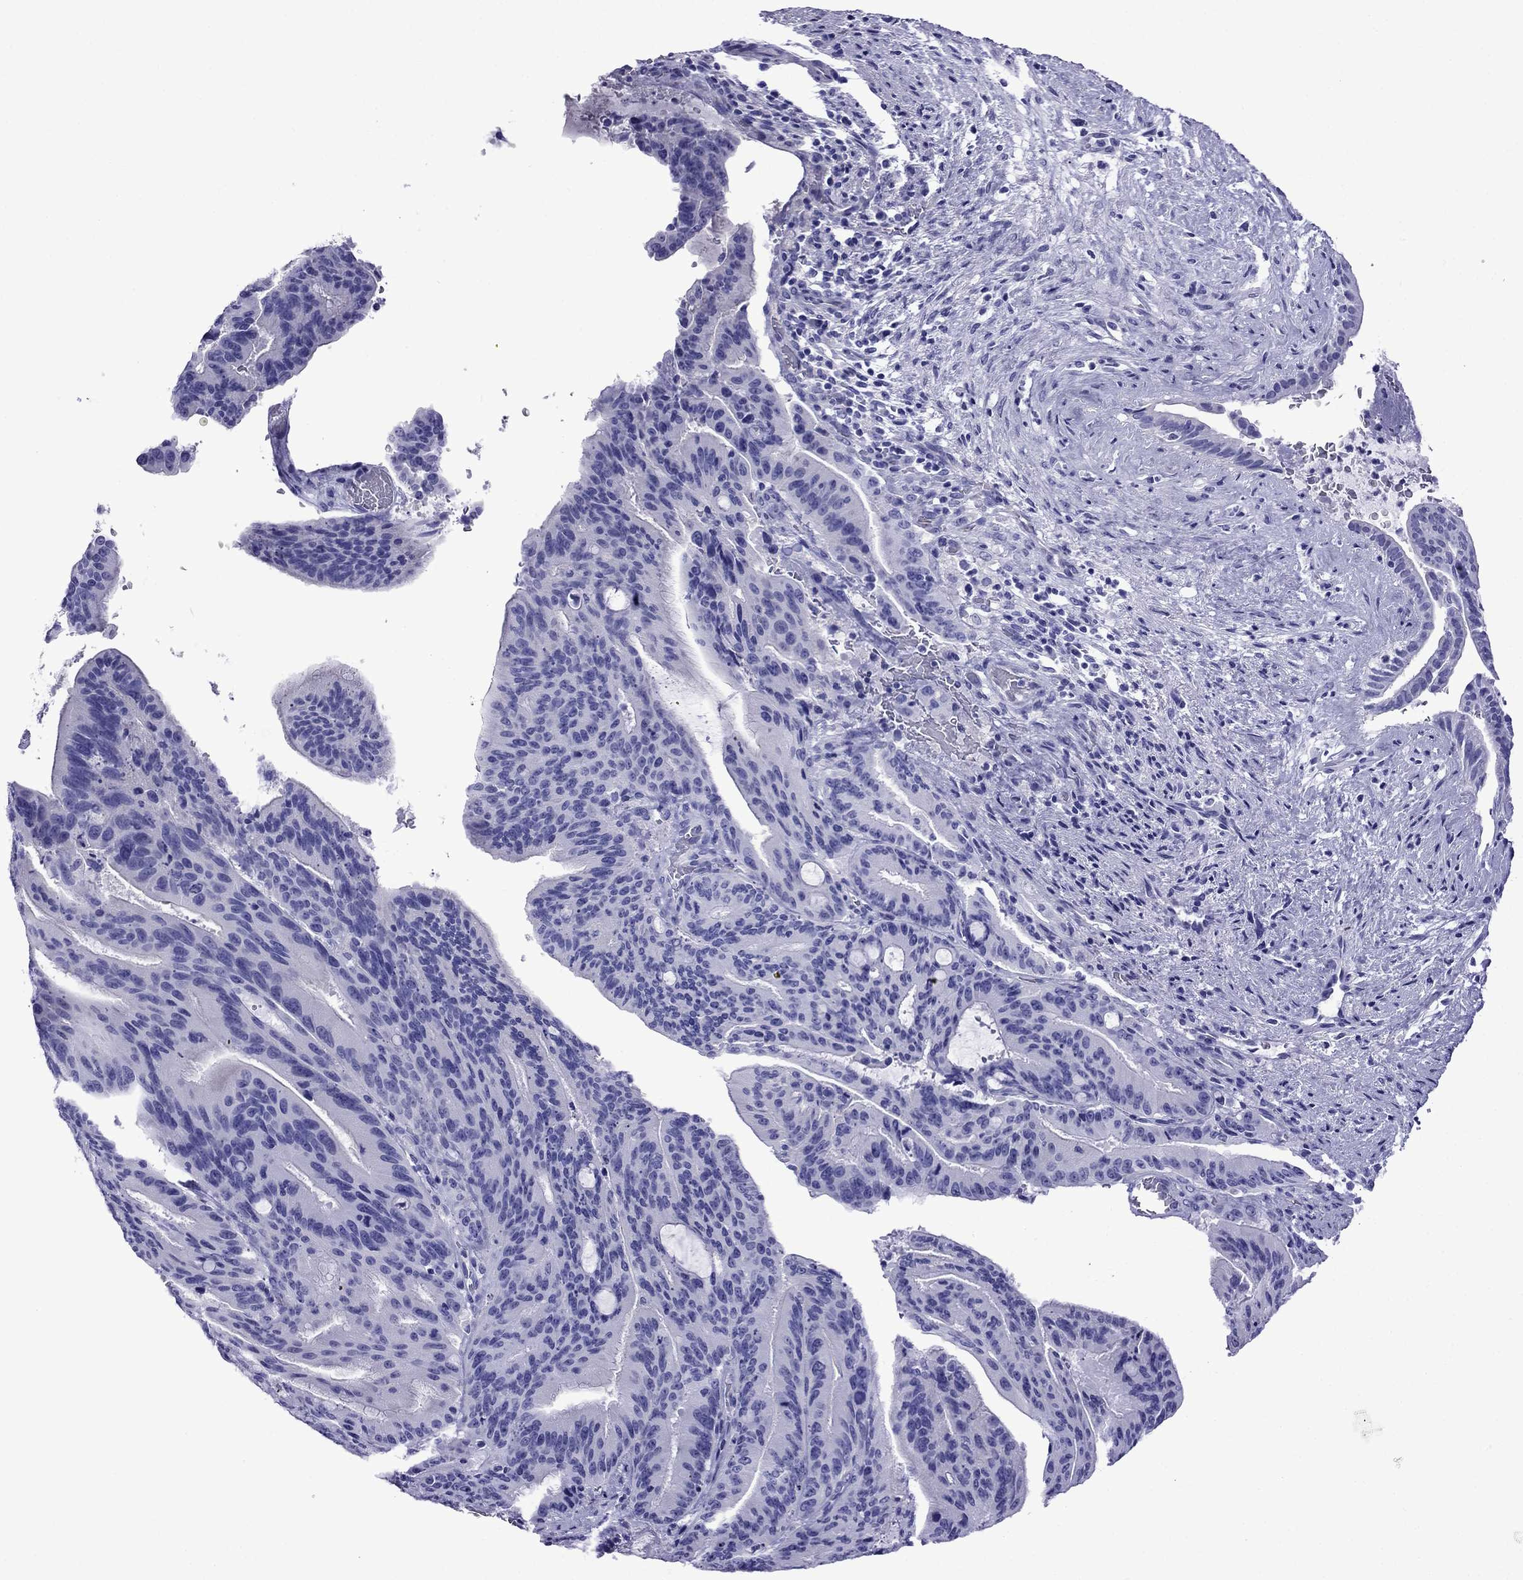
{"staining": {"intensity": "negative", "quantity": "none", "location": "none"}, "tissue": "liver cancer", "cell_type": "Tumor cells", "image_type": "cancer", "snomed": [{"axis": "morphology", "description": "Cholangiocarcinoma"}, {"axis": "topography", "description": "Liver"}], "caption": "This micrograph is of cholangiocarcinoma (liver) stained with immunohistochemistry to label a protein in brown with the nuclei are counter-stained blue. There is no expression in tumor cells.", "gene": "CRYBA1", "patient": {"sex": "female", "age": 73}}